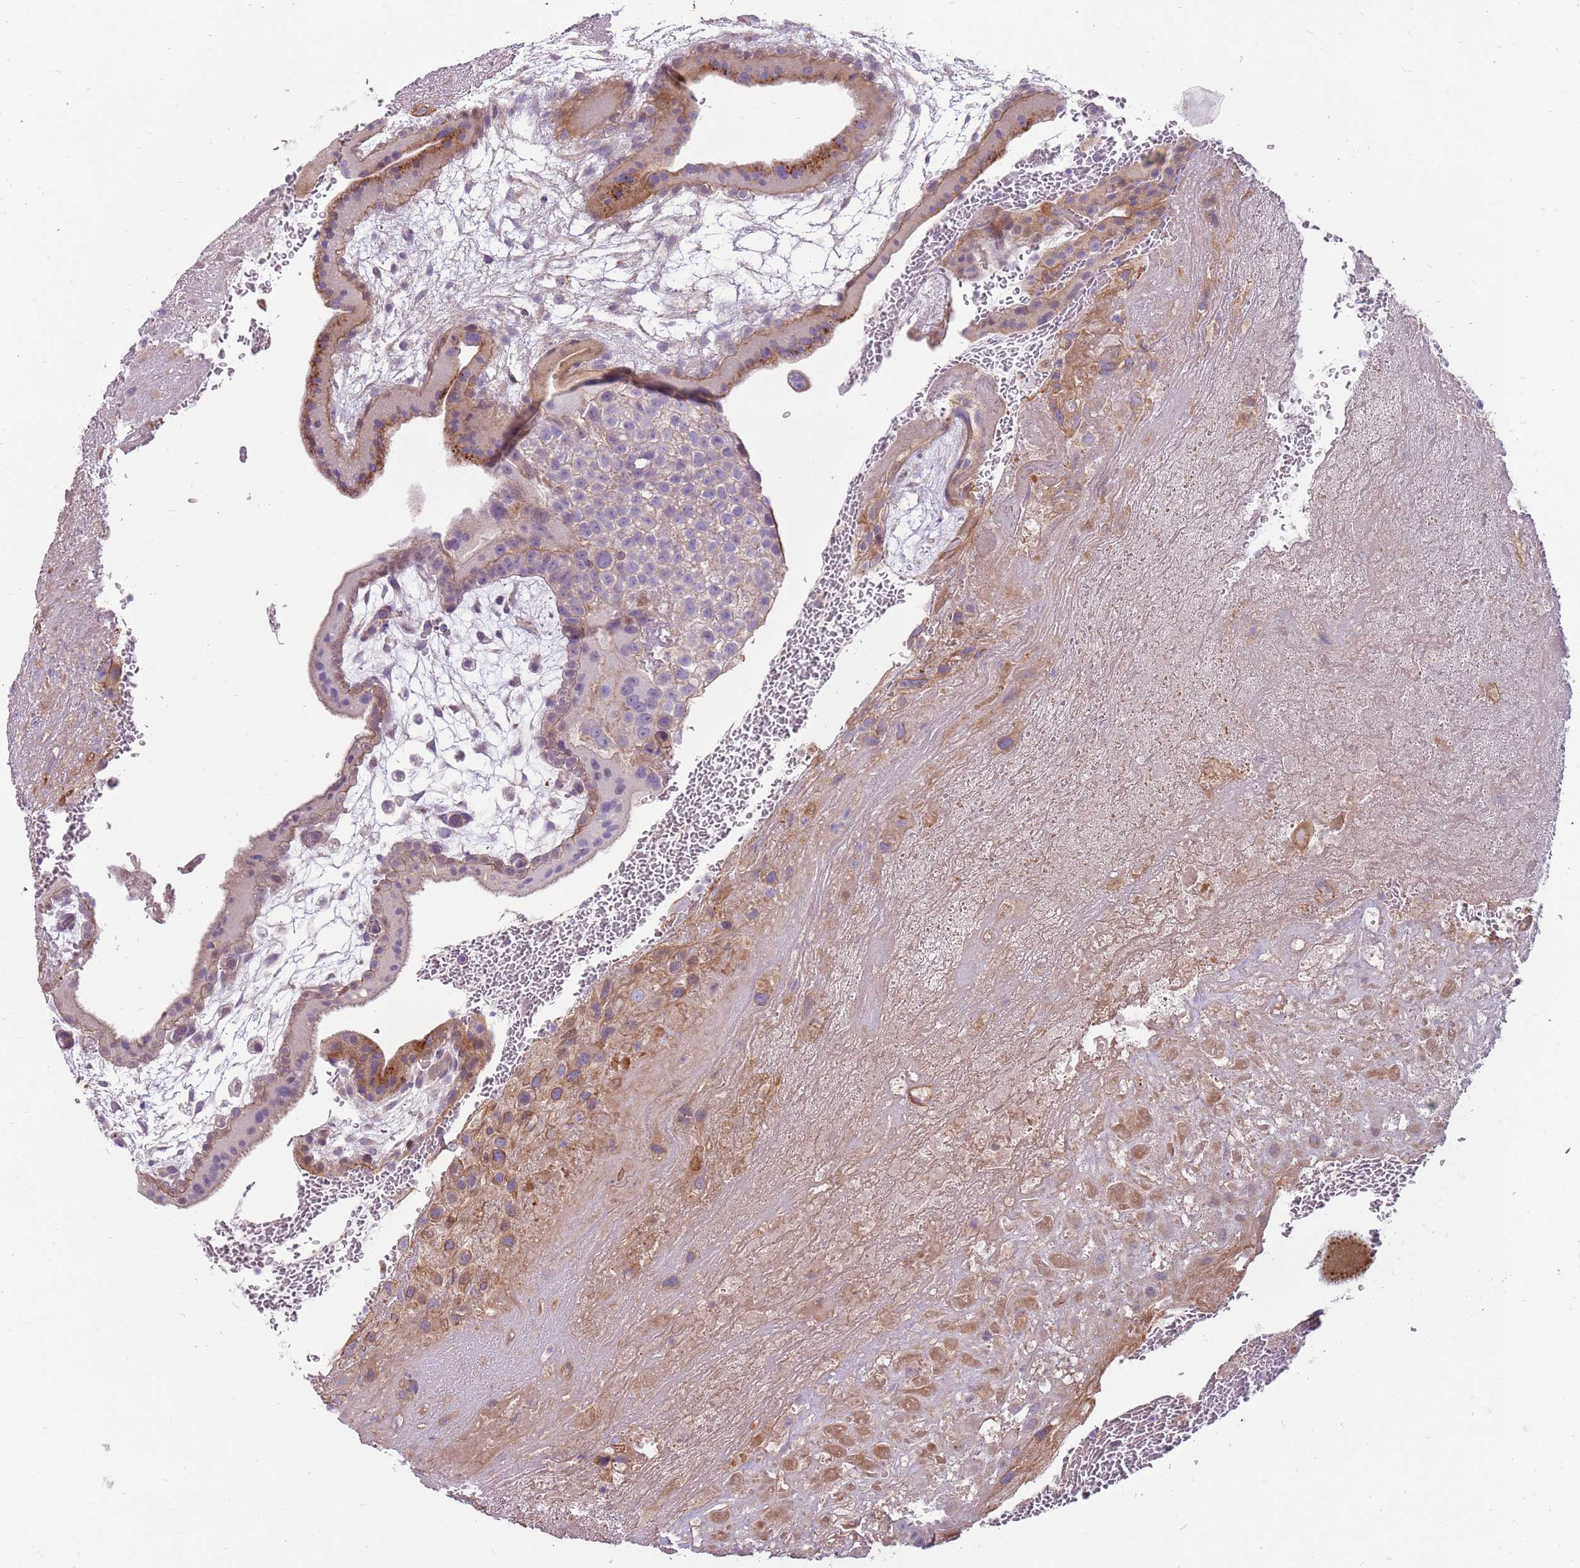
{"staining": {"intensity": "weak", "quantity": ">75%", "location": "cytoplasmic/membranous"}, "tissue": "placenta", "cell_type": "Decidual cells", "image_type": "normal", "snomed": [{"axis": "morphology", "description": "Normal tissue, NOS"}, {"axis": "topography", "description": "Placenta"}], "caption": "High-magnification brightfield microscopy of benign placenta stained with DAB (brown) and counterstained with hematoxylin (blue). decidual cells exhibit weak cytoplasmic/membranous staining is seen in approximately>75% of cells. The staining was performed using DAB (3,3'-diaminobenzidine), with brown indicating positive protein expression. Nuclei are stained blue with hematoxylin.", "gene": "MCUB", "patient": {"sex": "female", "age": 35}}